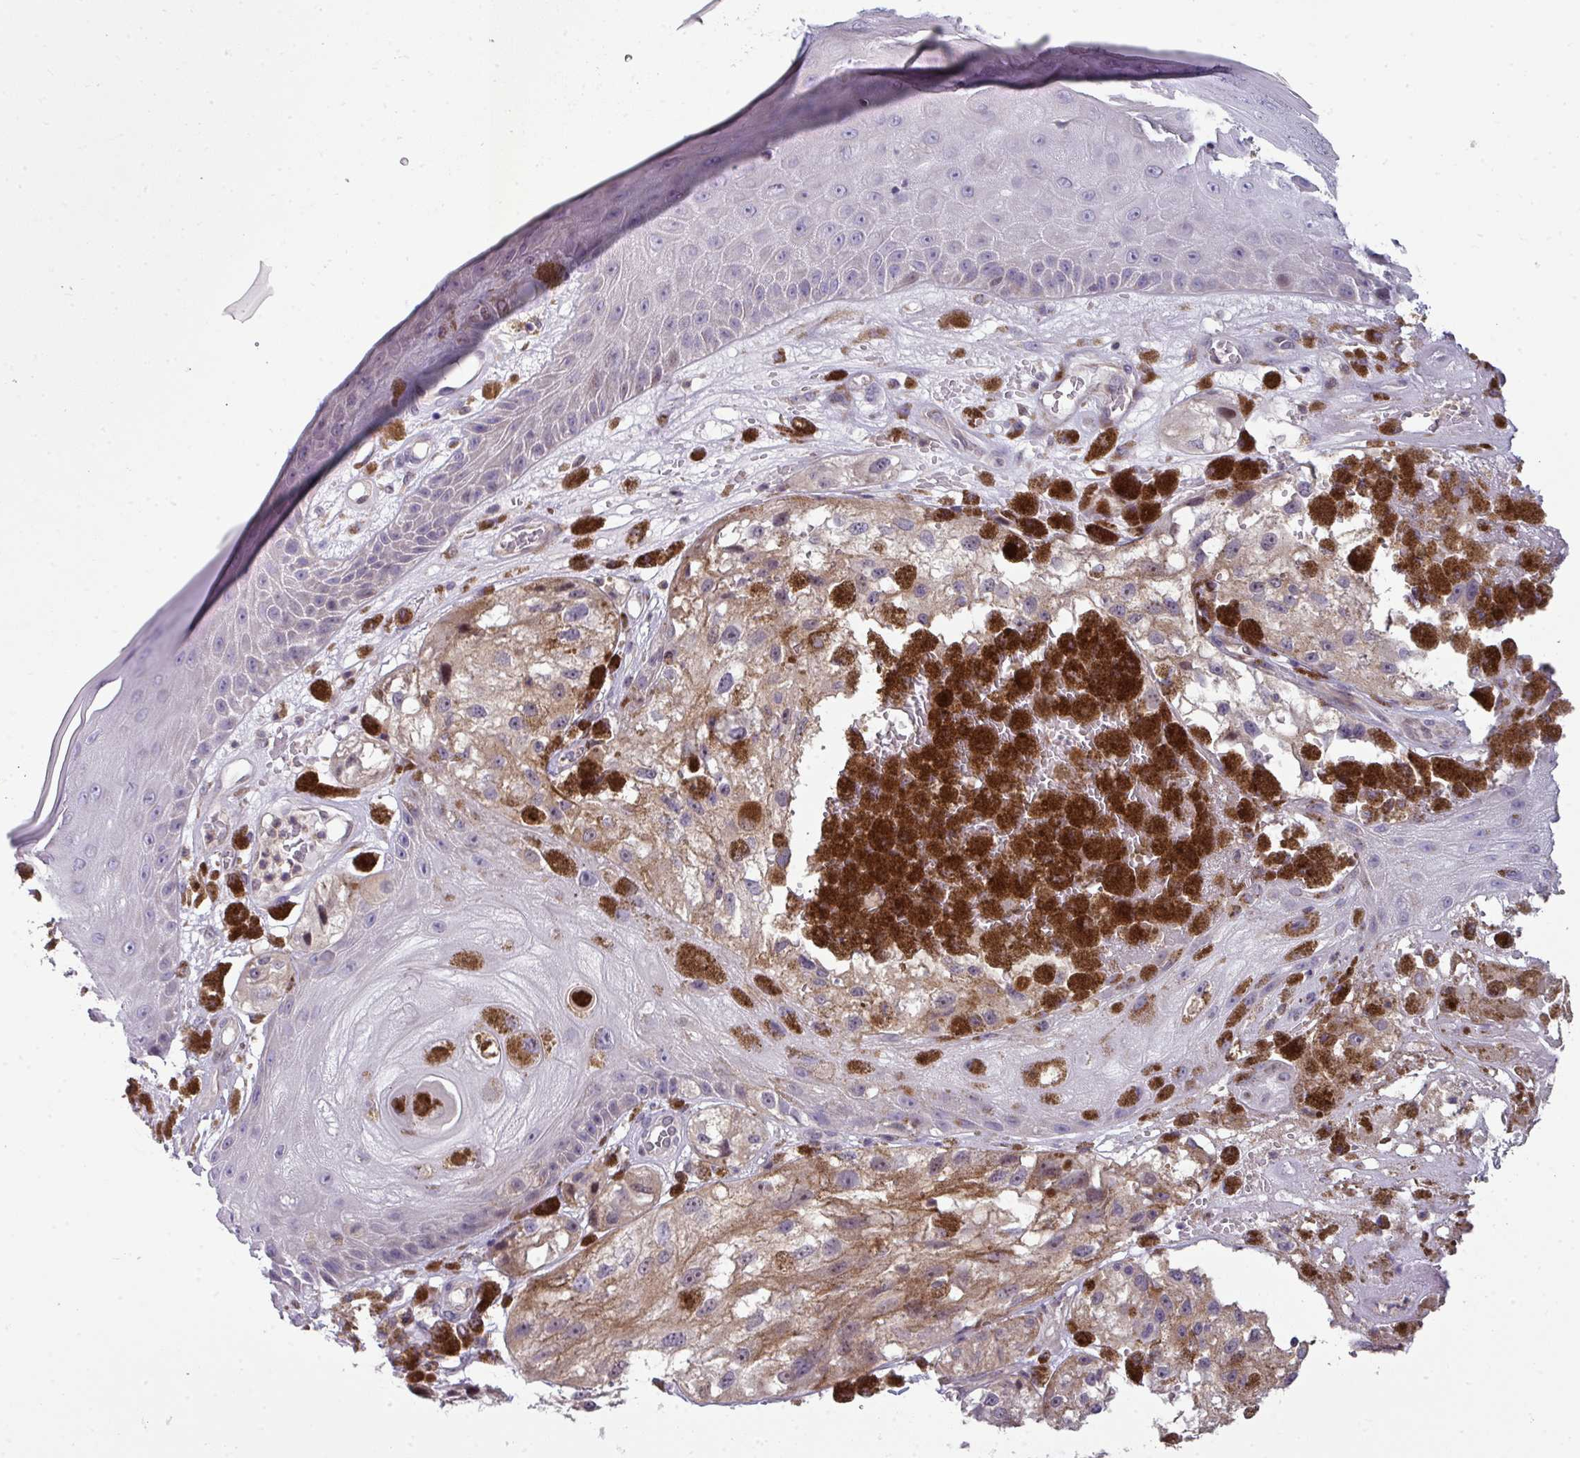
{"staining": {"intensity": "negative", "quantity": "none", "location": "none"}, "tissue": "melanoma", "cell_type": "Tumor cells", "image_type": "cancer", "snomed": [{"axis": "morphology", "description": "Malignant melanoma, NOS"}, {"axis": "topography", "description": "Skin"}], "caption": "The photomicrograph shows no staining of tumor cells in malignant melanoma. (DAB (3,3'-diaminobenzidine) immunohistochemistry (IHC) with hematoxylin counter stain).", "gene": "STAT5A", "patient": {"sex": "male", "age": 88}}